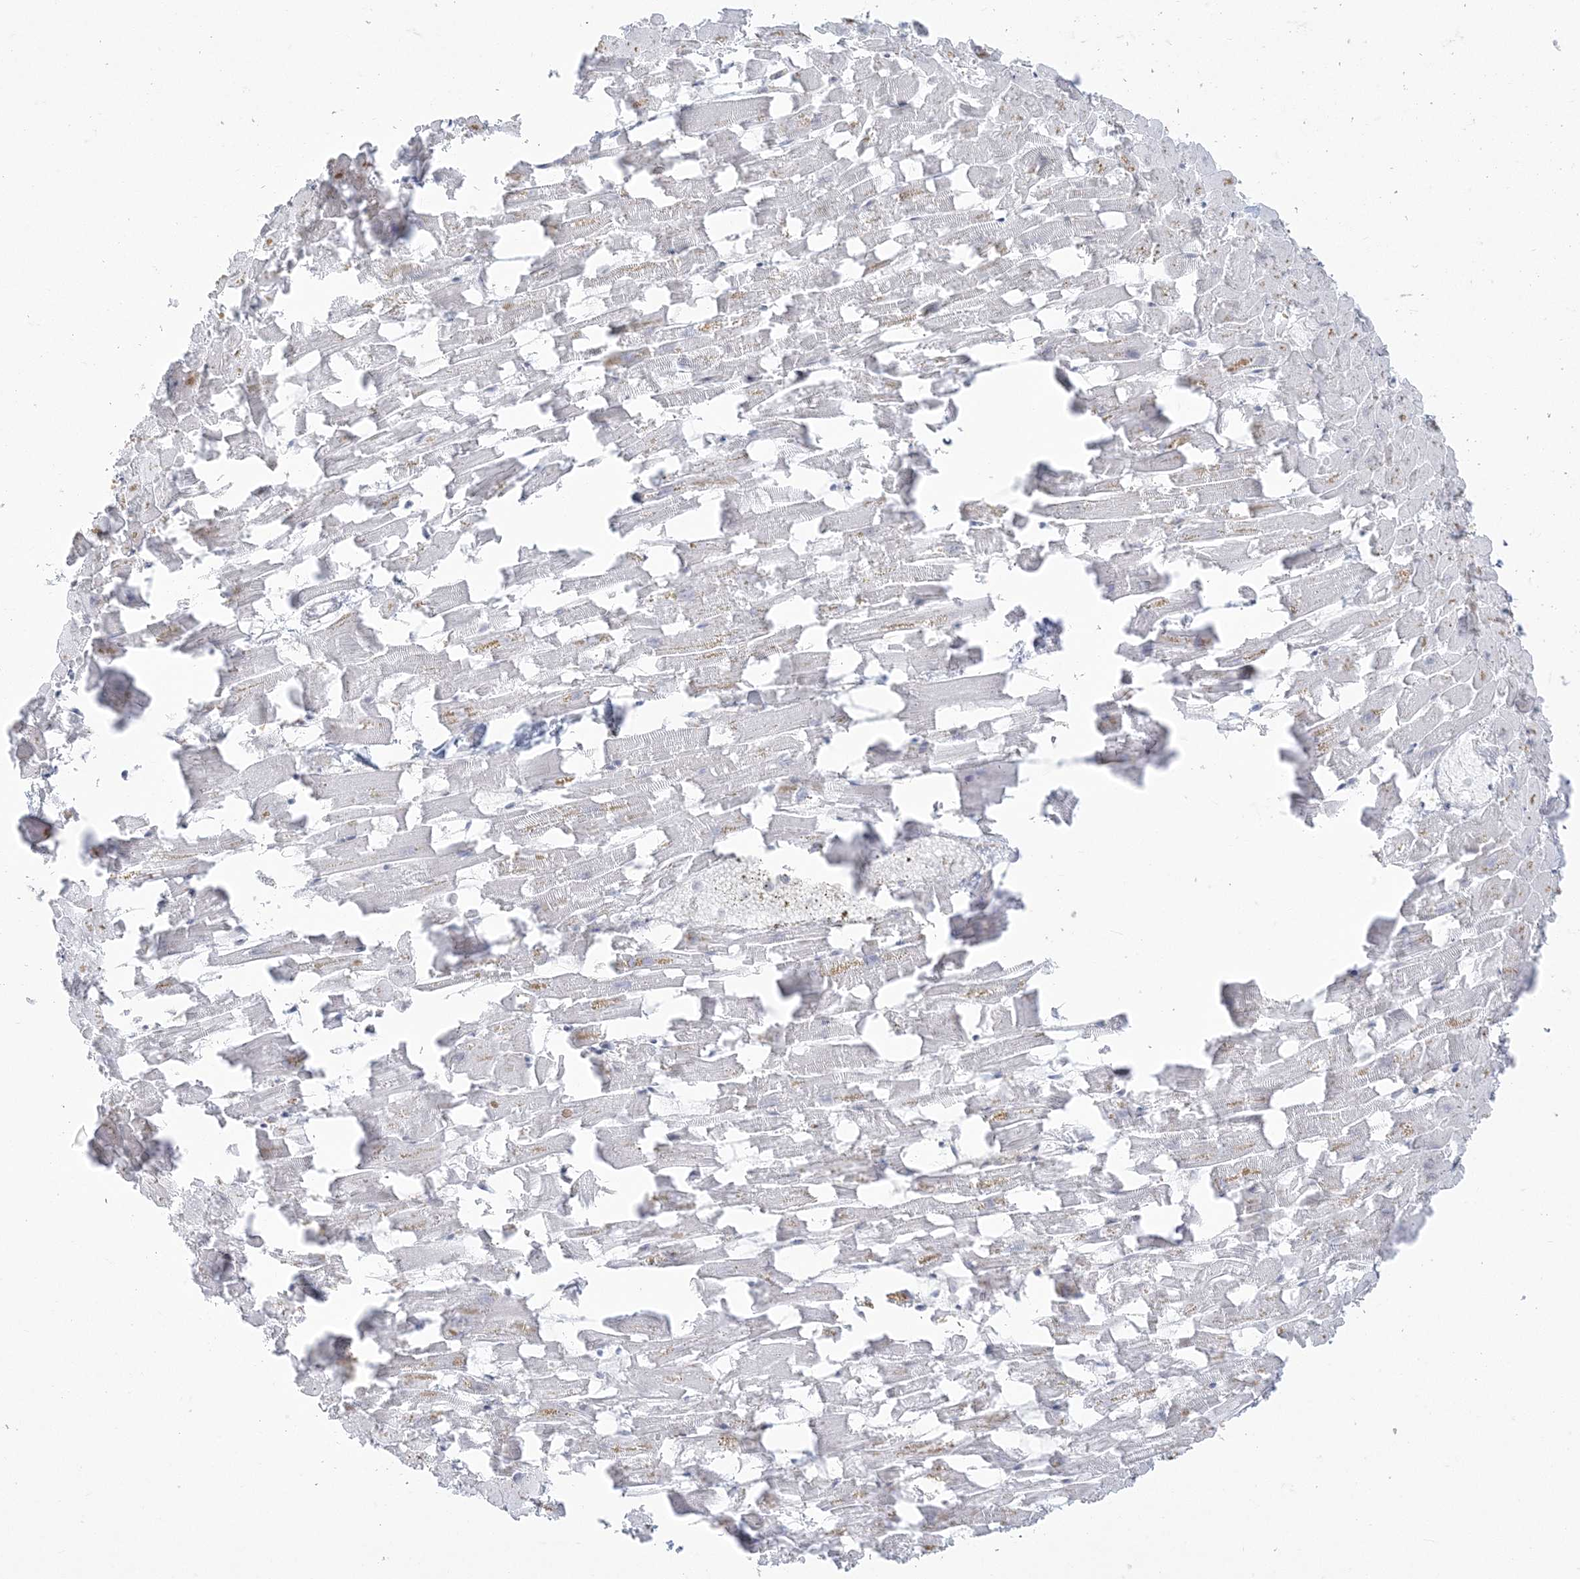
{"staining": {"intensity": "negative", "quantity": "none", "location": "none"}, "tissue": "heart muscle", "cell_type": "Cardiomyocytes", "image_type": "normal", "snomed": [{"axis": "morphology", "description": "Normal tissue, NOS"}, {"axis": "topography", "description": "Heart"}], "caption": "The immunohistochemistry histopathology image has no significant positivity in cardiomyocytes of heart muscle.", "gene": "ZC3H6", "patient": {"sex": "female", "age": 64}}